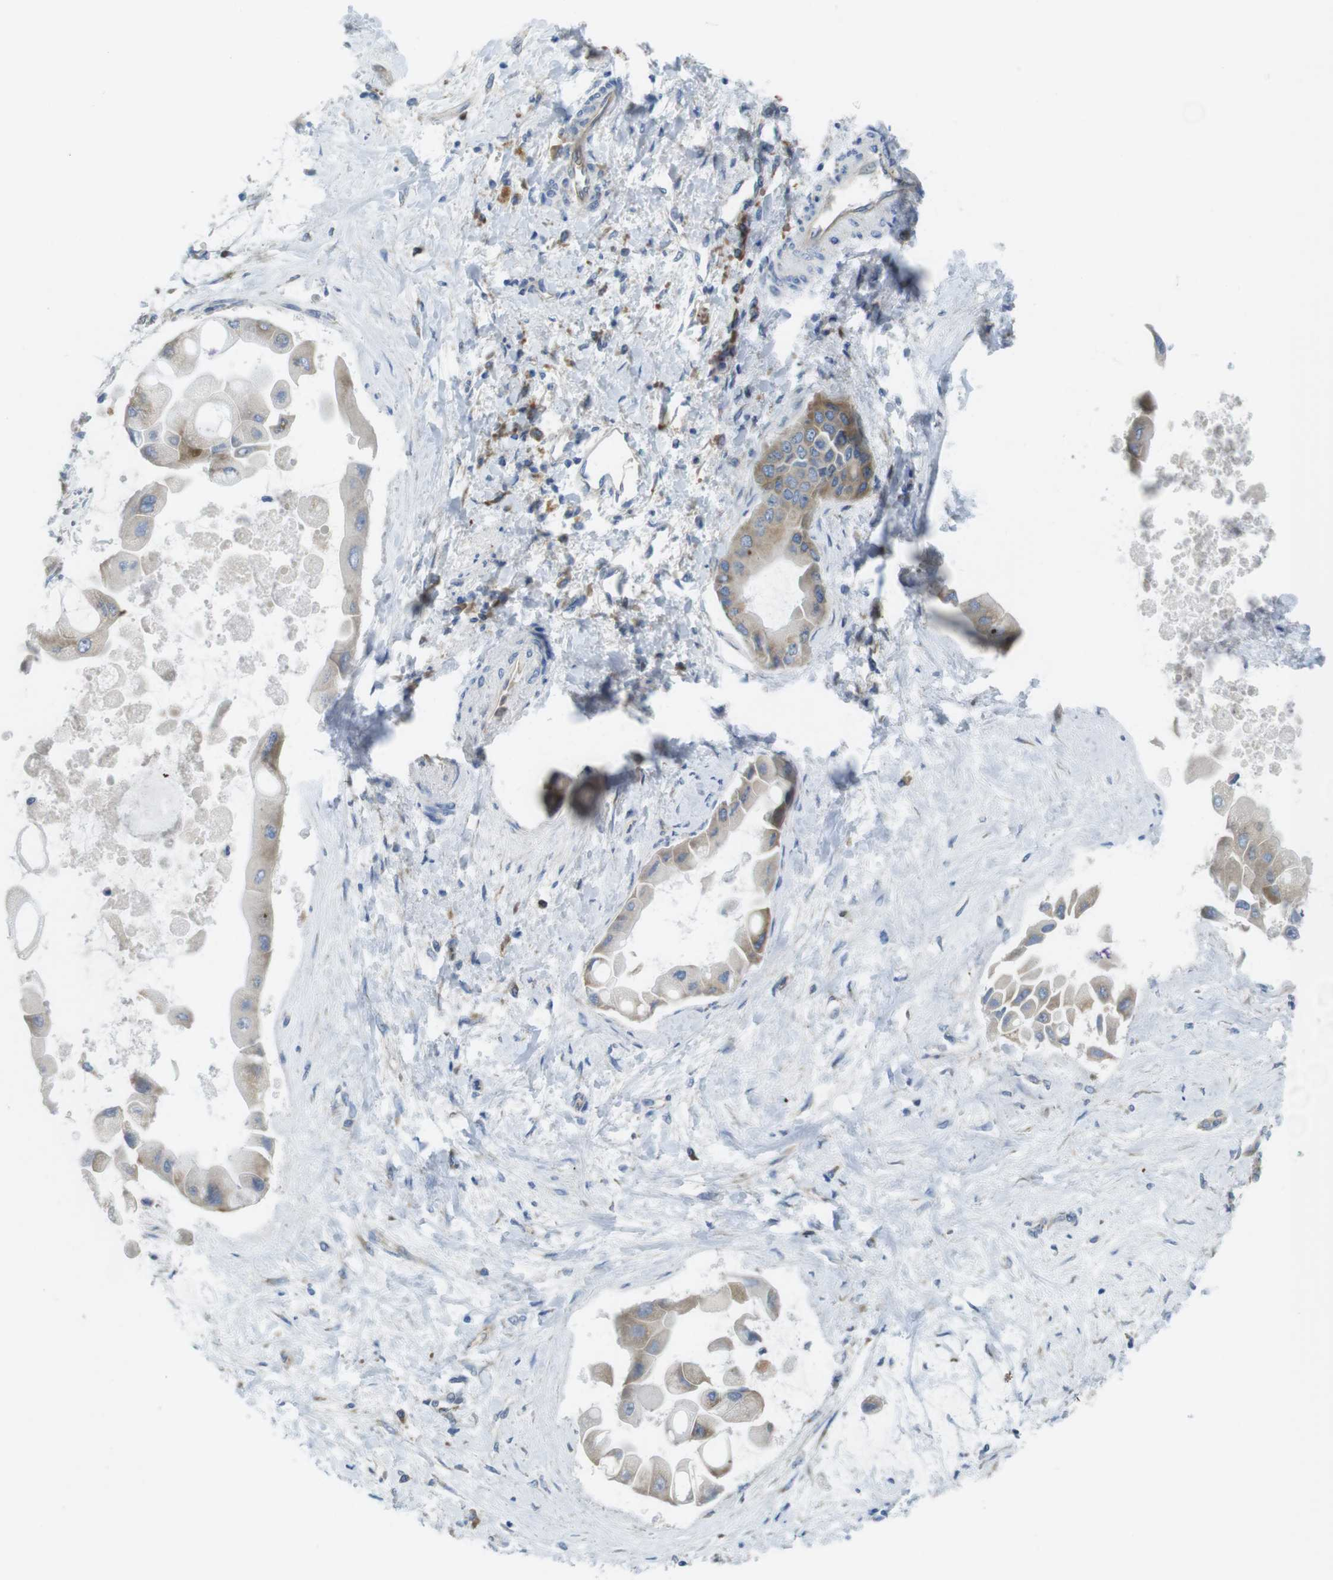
{"staining": {"intensity": "weak", "quantity": "25%-75%", "location": "cytoplasmic/membranous"}, "tissue": "liver cancer", "cell_type": "Tumor cells", "image_type": "cancer", "snomed": [{"axis": "morphology", "description": "Cholangiocarcinoma"}, {"axis": "topography", "description": "Liver"}], "caption": "An IHC histopathology image of tumor tissue is shown. Protein staining in brown labels weak cytoplasmic/membranous positivity in liver cancer within tumor cells. (DAB (3,3'-diaminobenzidine) IHC, brown staining for protein, blue staining for nuclei).", "gene": "TMEM234", "patient": {"sex": "male", "age": 50}}